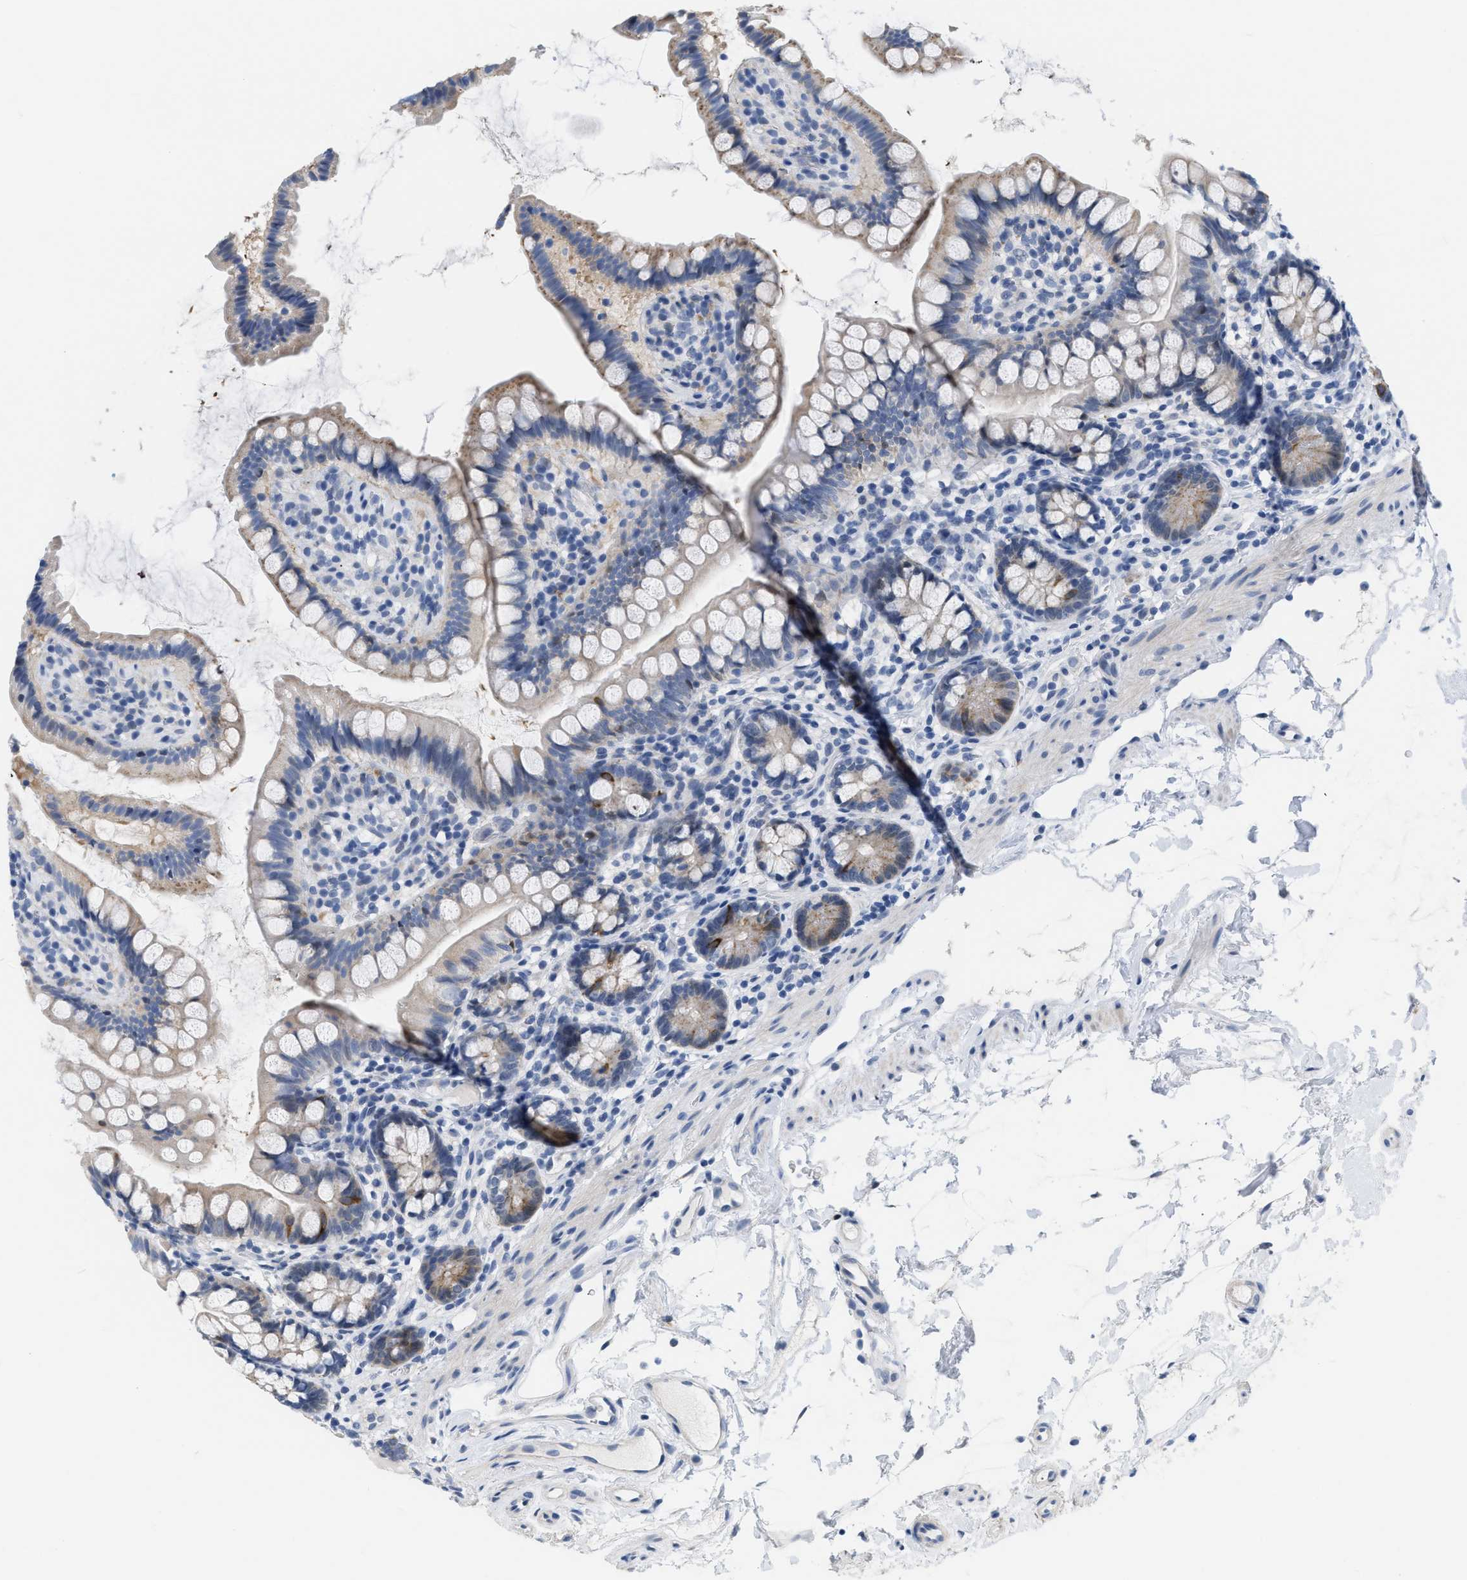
{"staining": {"intensity": "moderate", "quantity": "<25%", "location": "cytoplasmic/membranous"}, "tissue": "small intestine", "cell_type": "Glandular cells", "image_type": "normal", "snomed": [{"axis": "morphology", "description": "Normal tissue, NOS"}, {"axis": "topography", "description": "Small intestine"}], "caption": "Protein analysis of unremarkable small intestine displays moderate cytoplasmic/membranous expression in about <25% of glandular cells.", "gene": "CRYM", "patient": {"sex": "female", "age": 84}}